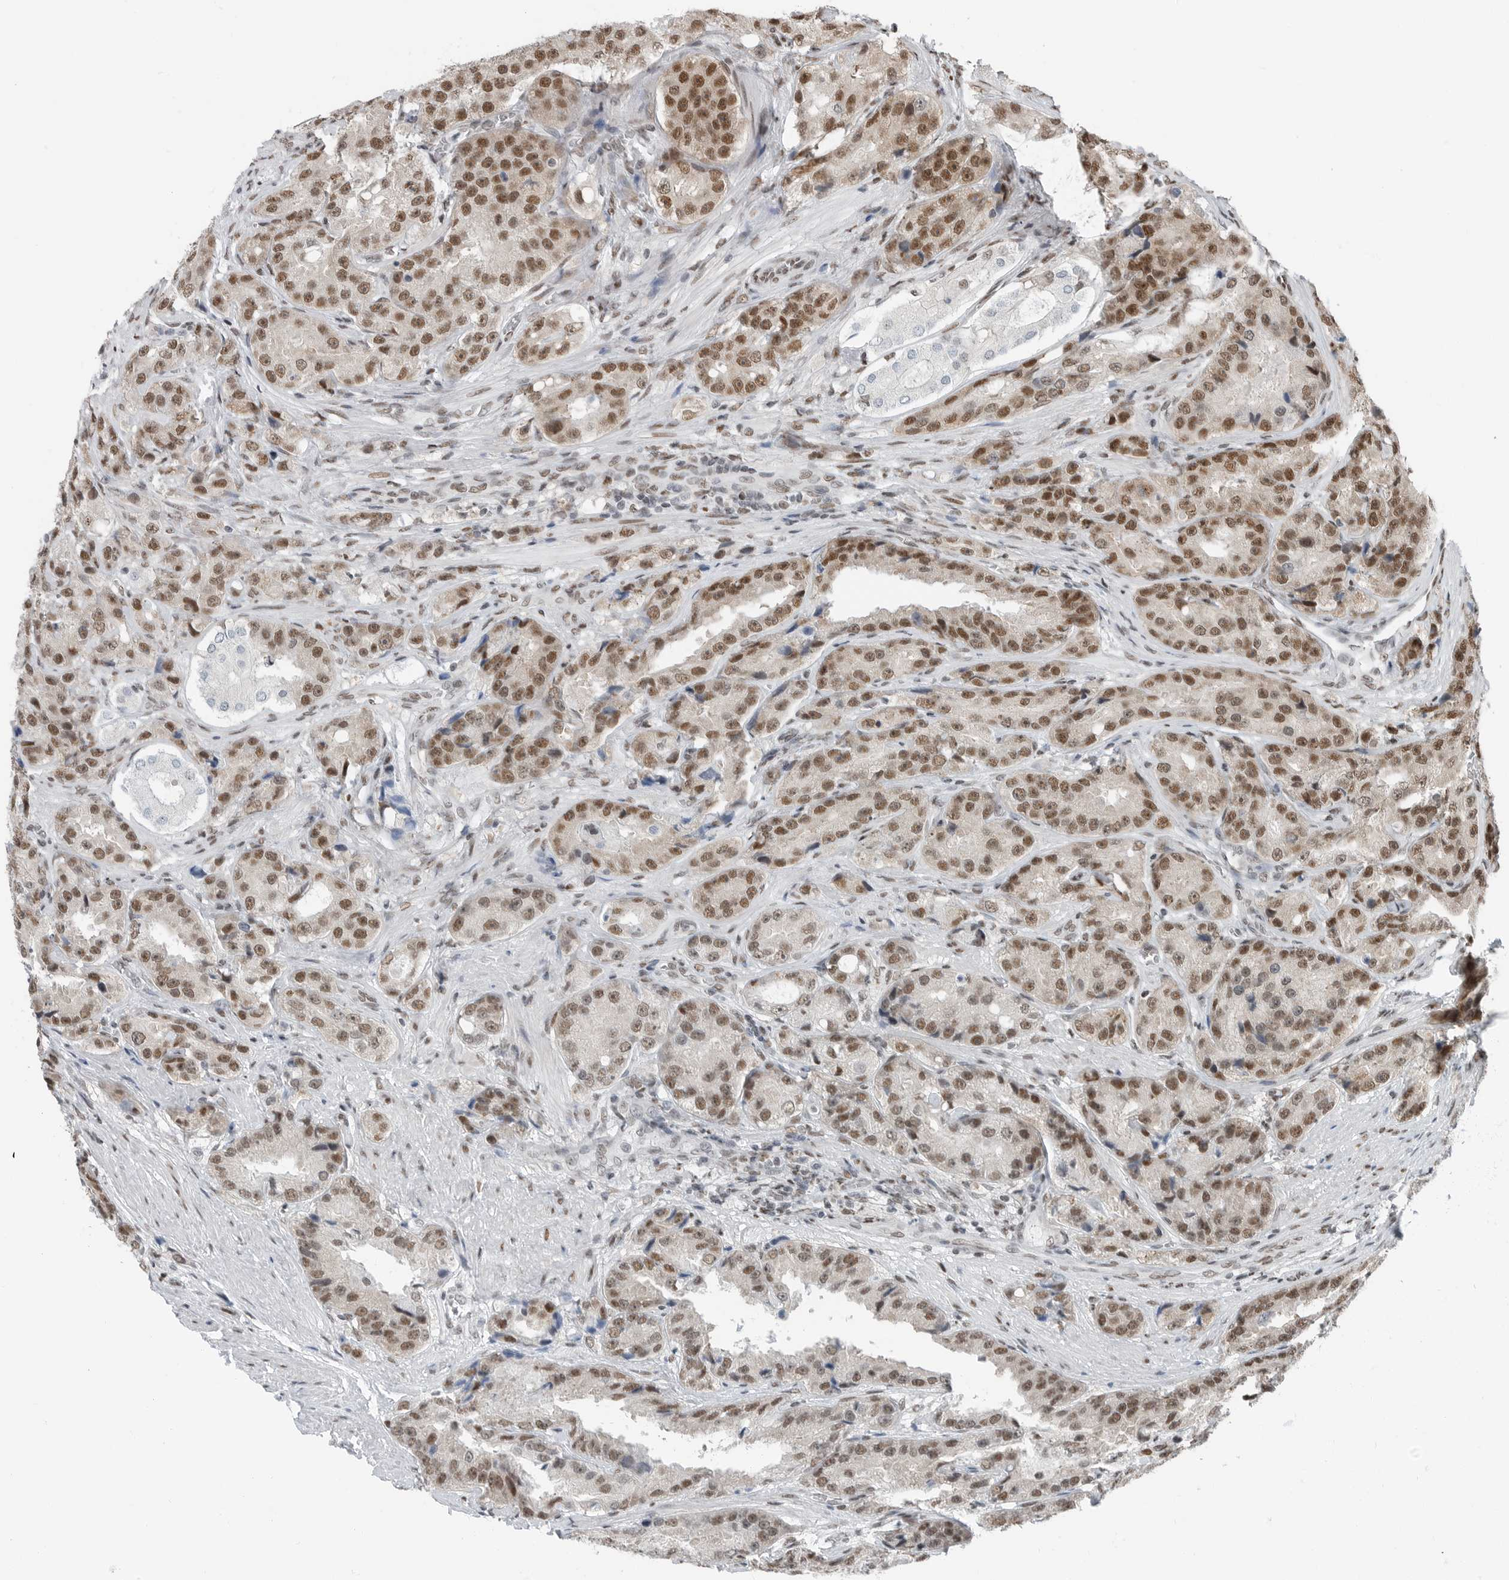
{"staining": {"intensity": "moderate", "quantity": ">75%", "location": "nuclear"}, "tissue": "prostate cancer", "cell_type": "Tumor cells", "image_type": "cancer", "snomed": [{"axis": "morphology", "description": "Adenocarcinoma, High grade"}, {"axis": "topography", "description": "Prostate"}], "caption": "This image reveals immunohistochemistry staining of prostate cancer (adenocarcinoma (high-grade)), with medium moderate nuclear staining in about >75% of tumor cells.", "gene": "BLZF1", "patient": {"sex": "male", "age": 60}}